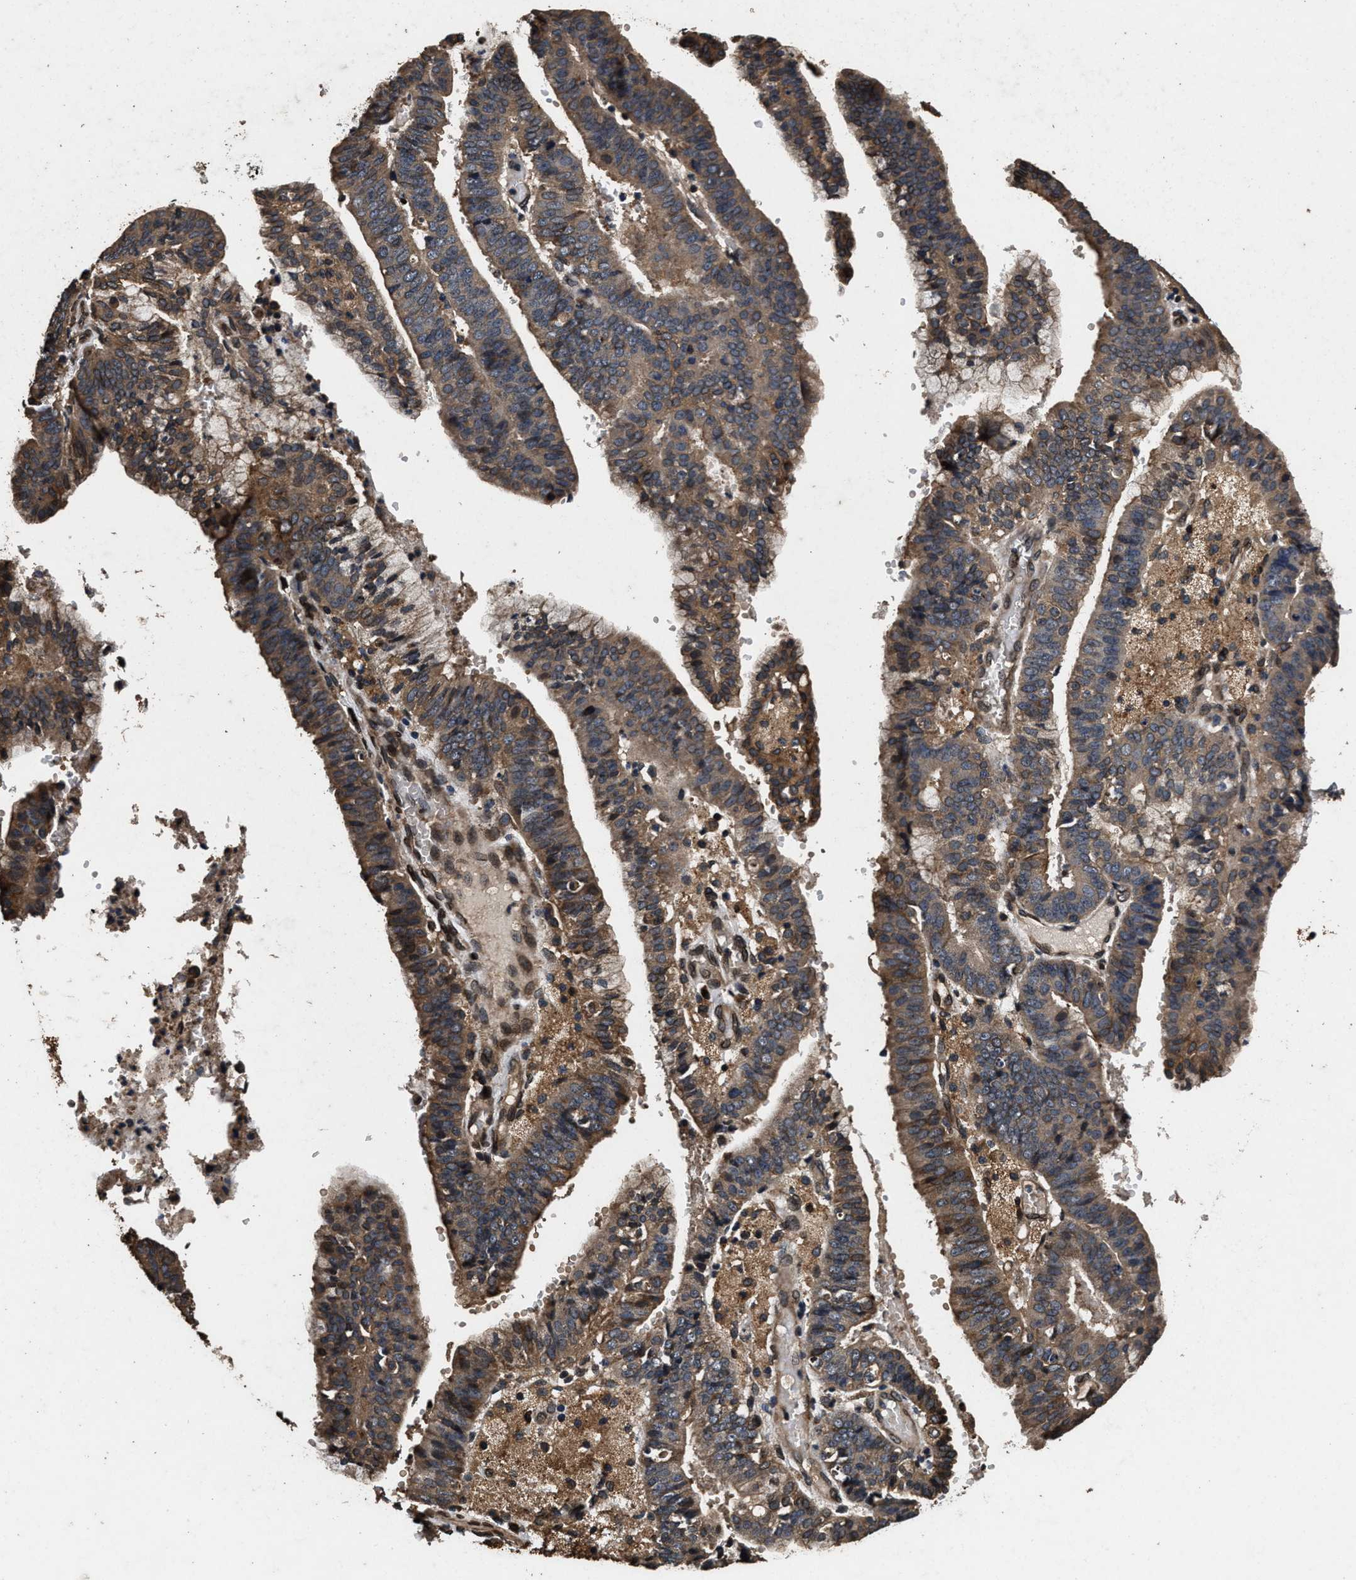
{"staining": {"intensity": "weak", "quantity": ">75%", "location": "cytoplasmic/membranous"}, "tissue": "endometrial cancer", "cell_type": "Tumor cells", "image_type": "cancer", "snomed": [{"axis": "morphology", "description": "Adenocarcinoma, NOS"}, {"axis": "topography", "description": "Endometrium"}], "caption": "Immunohistochemistry (IHC) of endometrial adenocarcinoma shows low levels of weak cytoplasmic/membranous staining in about >75% of tumor cells.", "gene": "ACCS", "patient": {"sex": "female", "age": 63}}